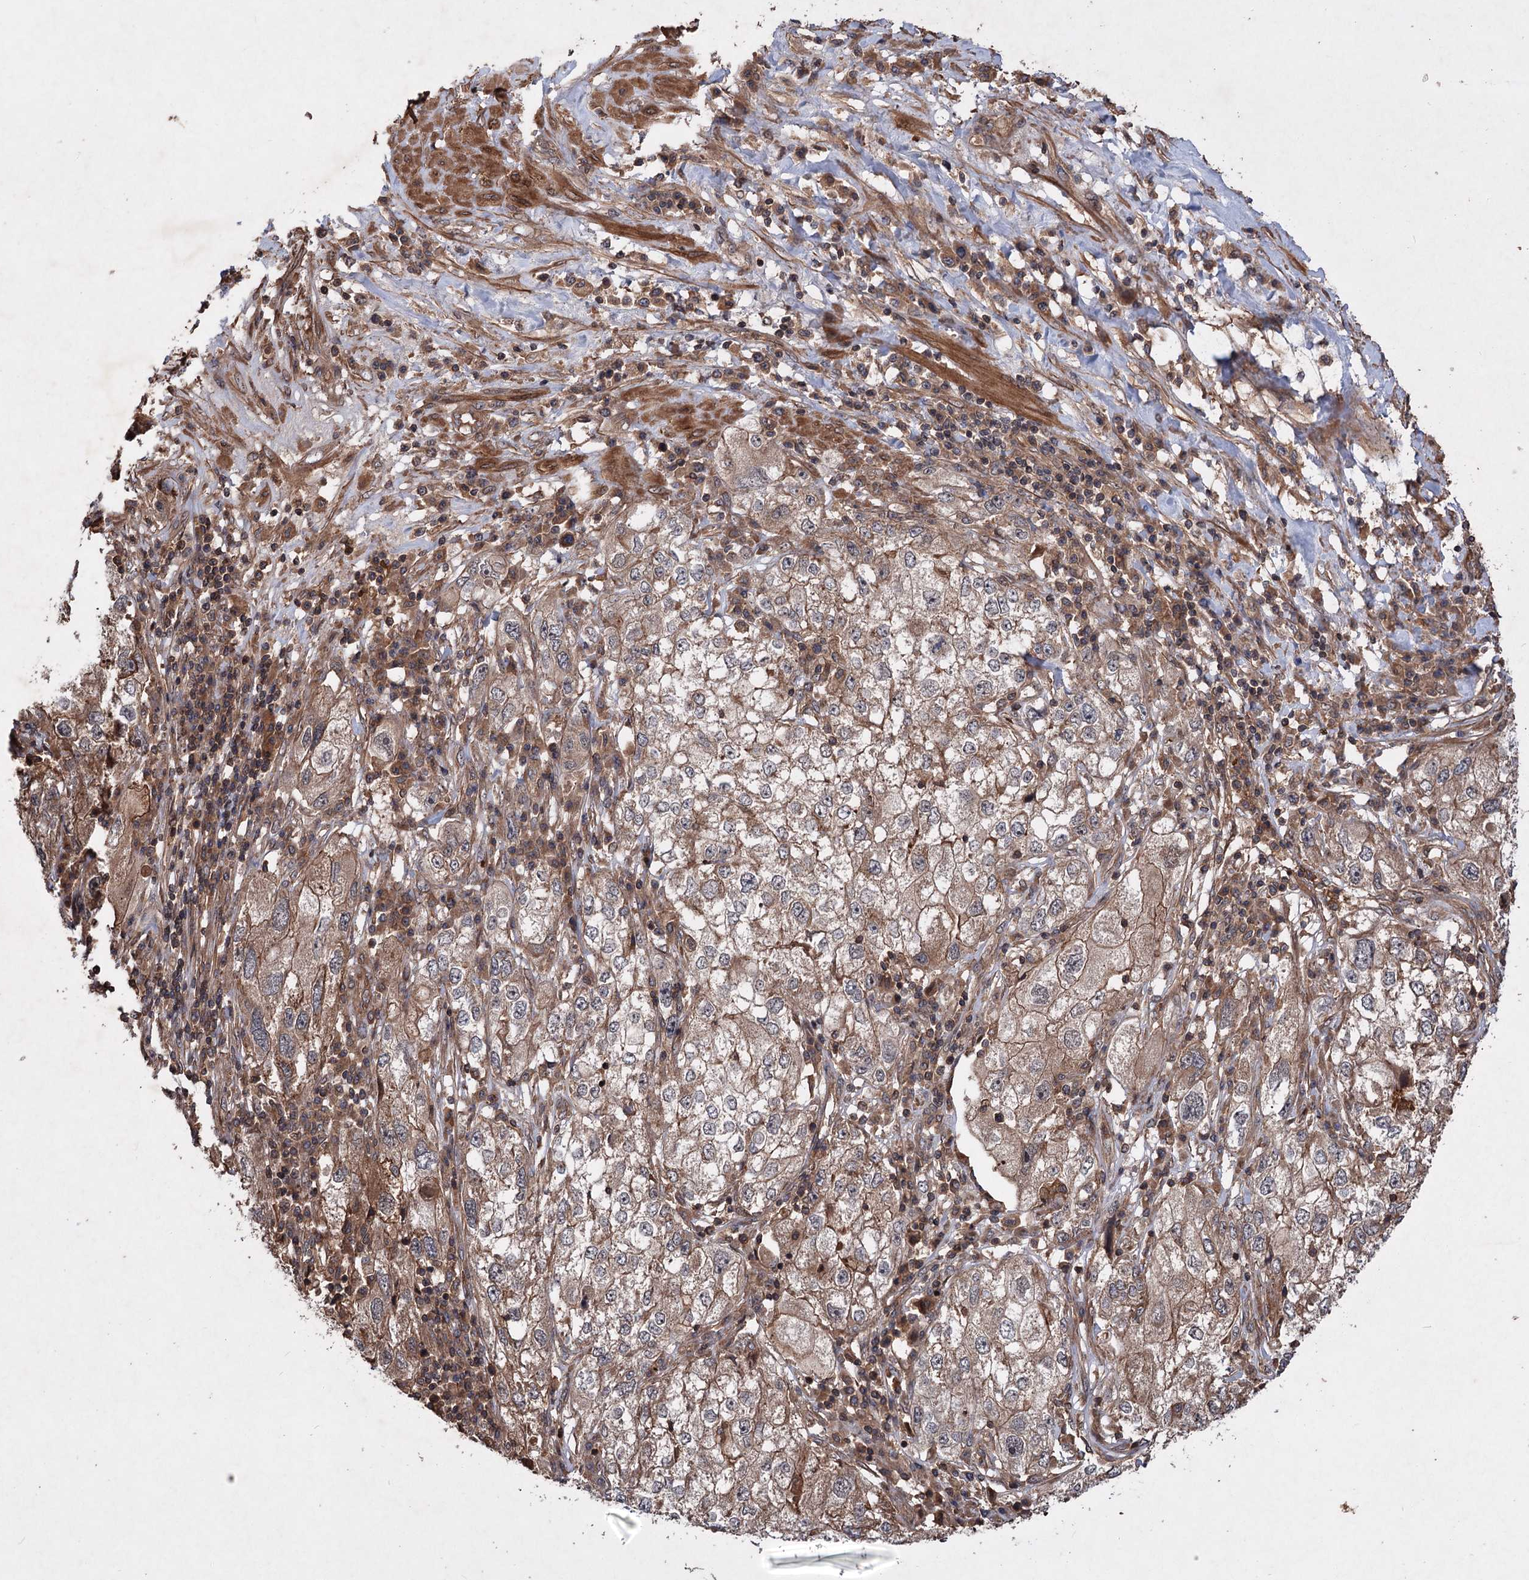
{"staining": {"intensity": "moderate", "quantity": ">75%", "location": "cytoplasmic/membranous"}, "tissue": "endometrial cancer", "cell_type": "Tumor cells", "image_type": "cancer", "snomed": [{"axis": "morphology", "description": "Adenocarcinoma, NOS"}, {"axis": "topography", "description": "Endometrium"}], "caption": "Endometrial cancer (adenocarcinoma) stained with a brown dye reveals moderate cytoplasmic/membranous positive expression in approximately >75% of tumor cells.", "gene": "ADK", "patient": {"sex": "female", "age": 49}}